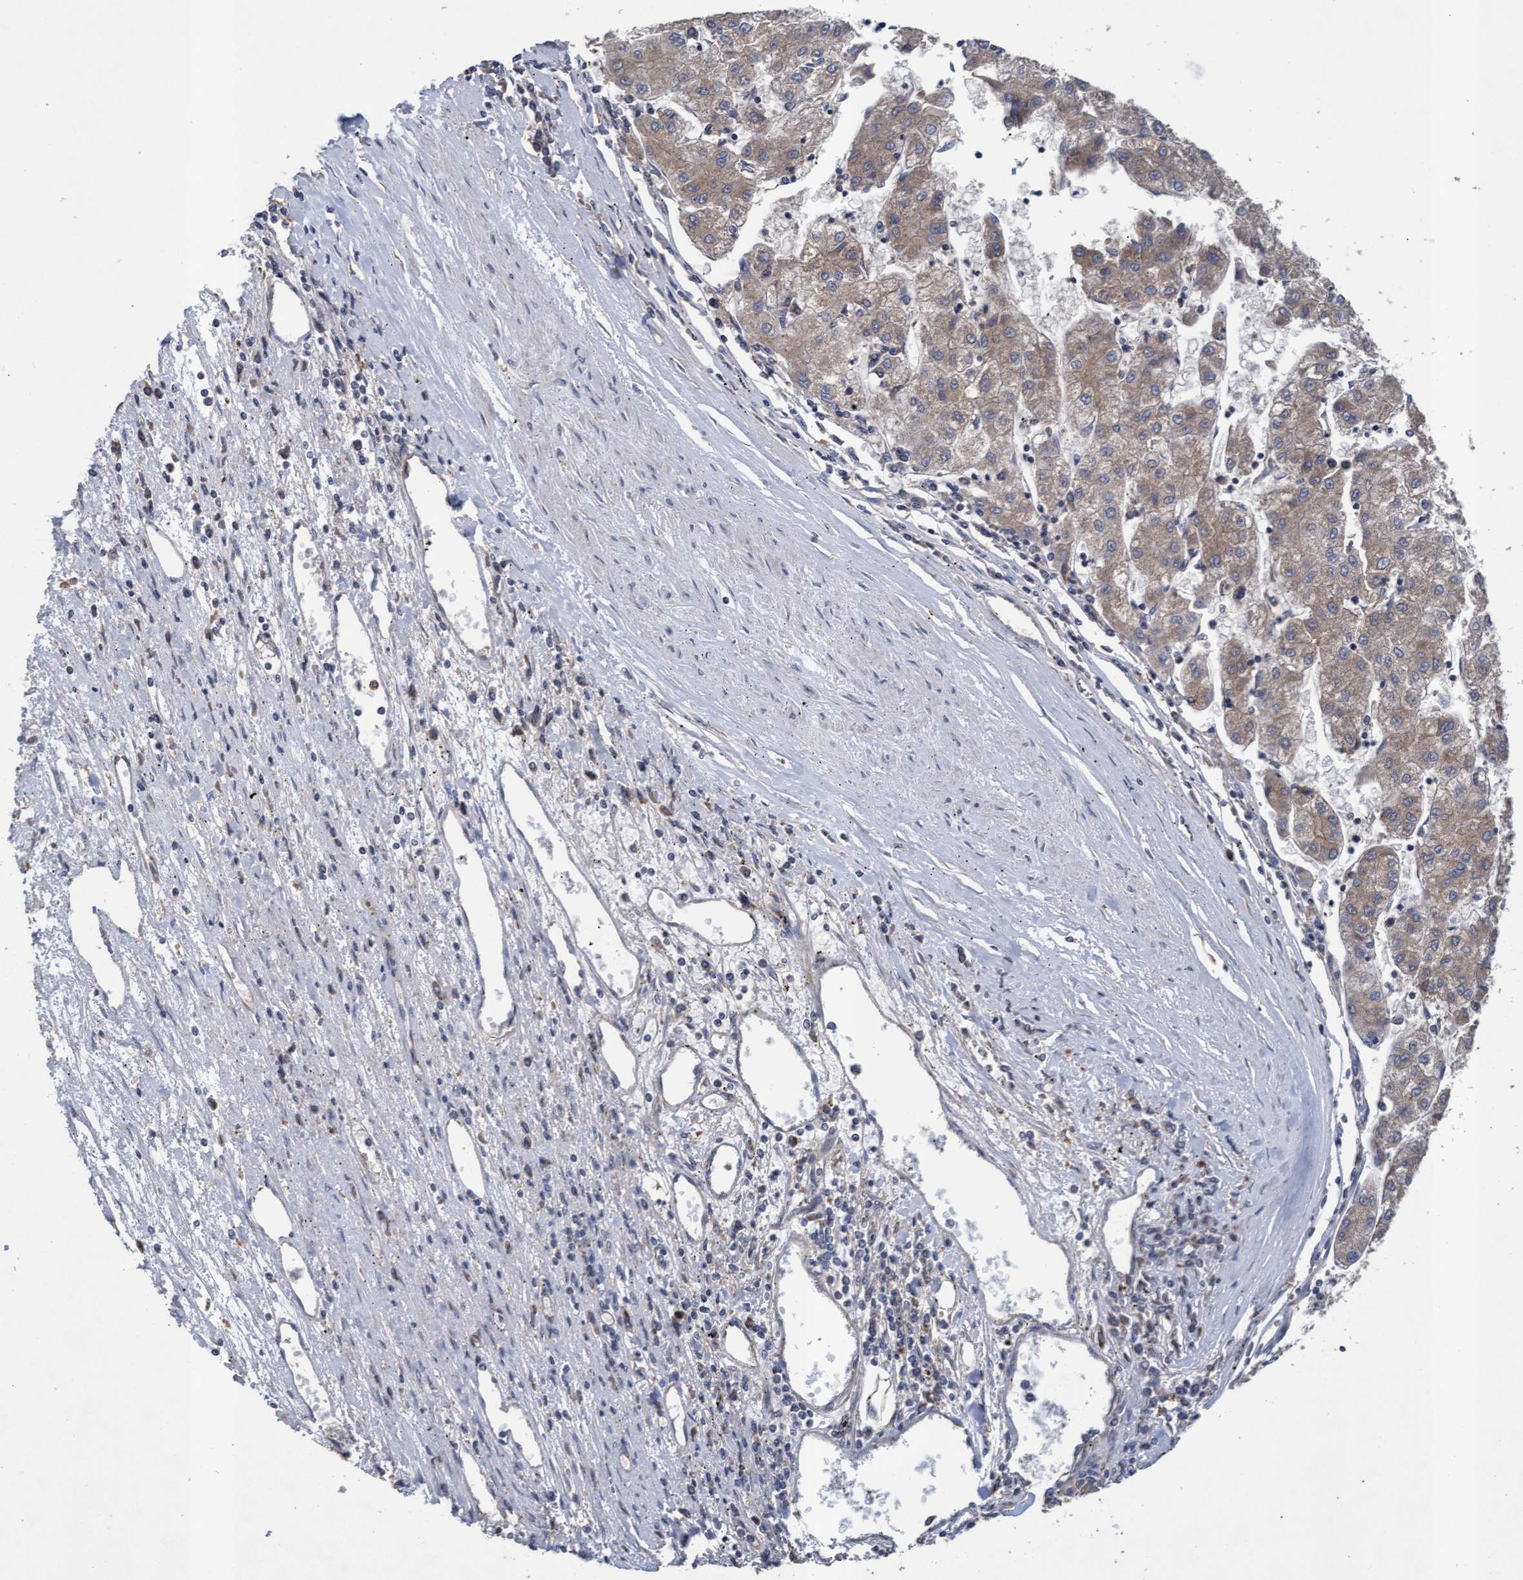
{"staining": {"intensity": "moderate", "quantity": ">75%", "location": "cytoplasmic/membranous"}, "tissue": "liver cancer", "cell_type": "Tumor cells", "image_type": "cancer", "snomed": [{"axis": "morphology", "description": "Carcinoma, Hepatocellular, NOS"}, {"axis": "topography", "description": "Liver"}], "caption": "Brown immunohistochemical staining in liver cancer (hepatocellular carcinoma) displays moderate cytoplasmic/membranous expression in approximately >75% of tumor cells. (Stains: DAB in brown, nuclei in blue, Microscopy: brightfield microscopy at high magnification).", "gene": "MRPL38", "patient": {"sex": "male", "age": 72}}